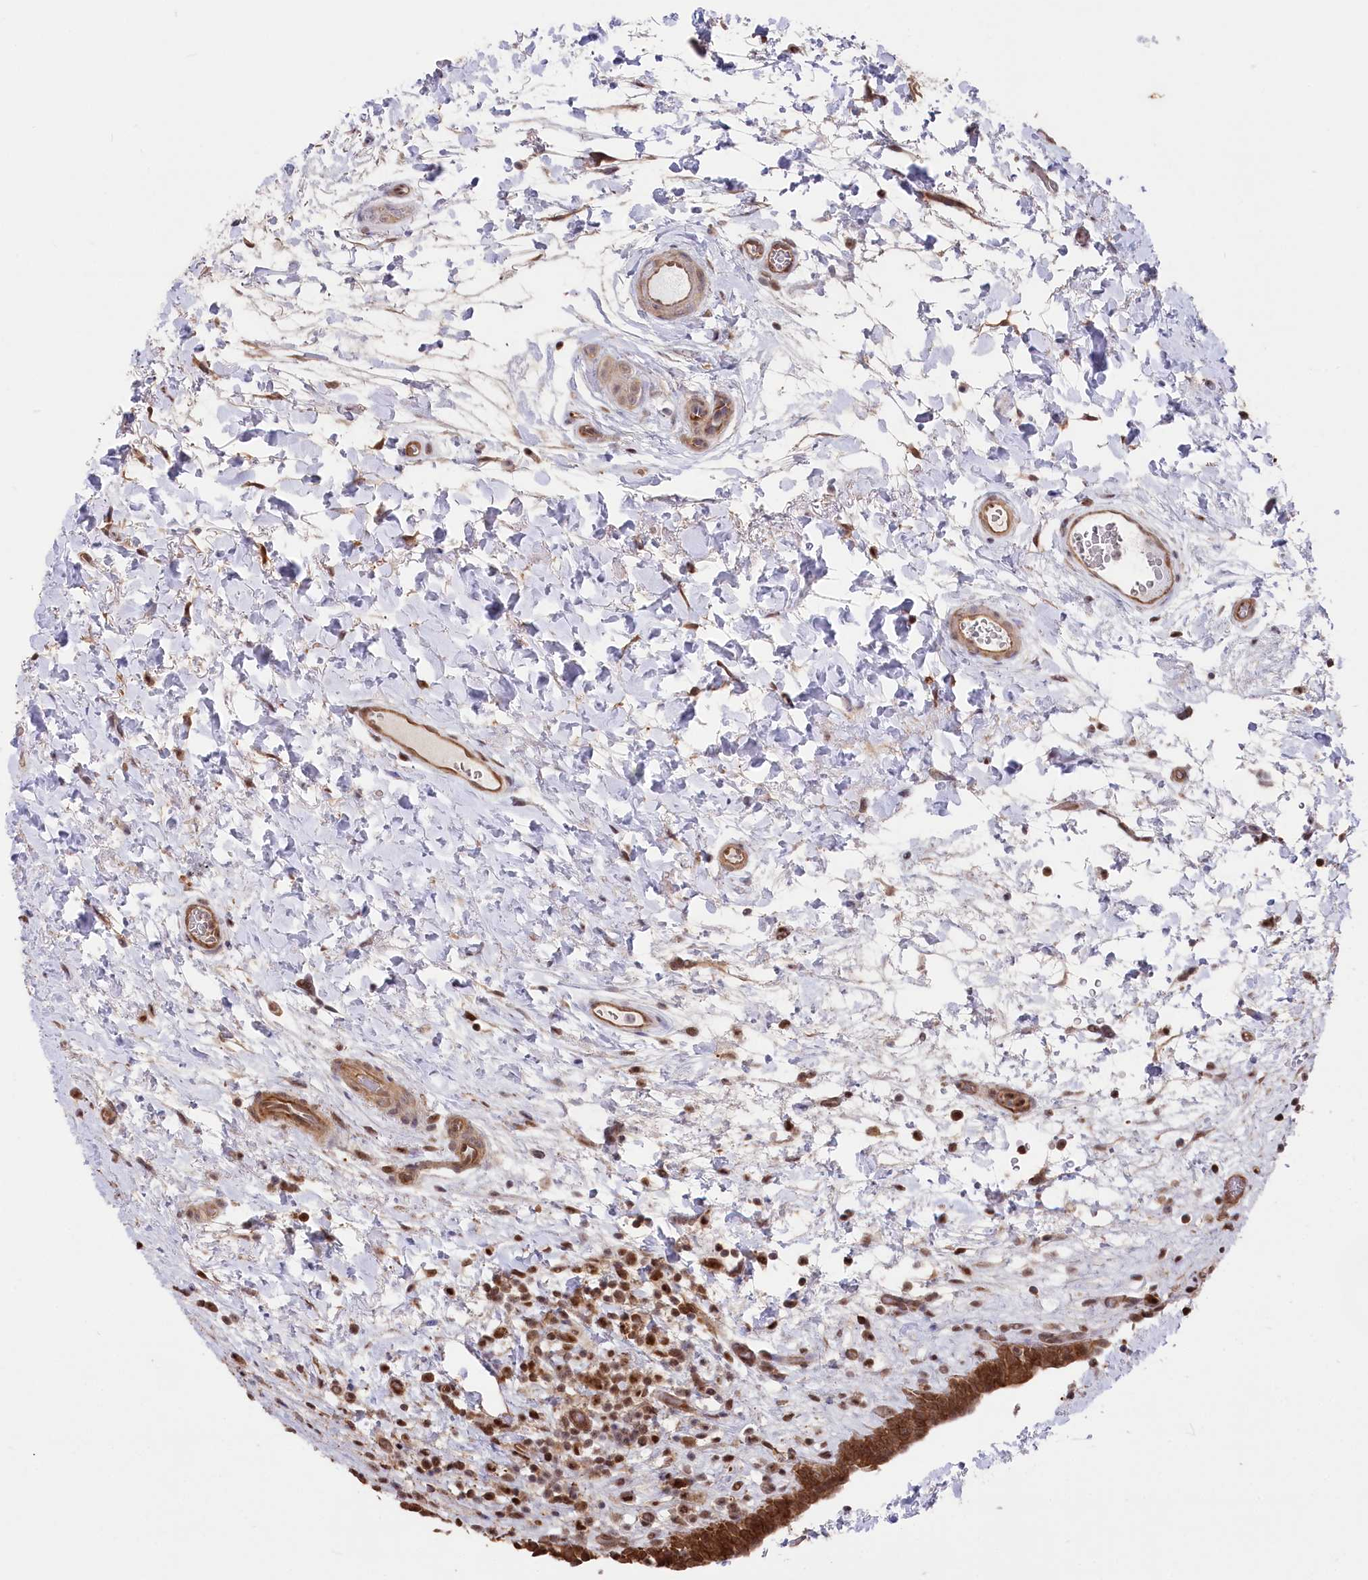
{"staining": {"intensity": "strong", "quantity": ">75%", "location": "cytoplasmic/membranous,nuclear"}, "tissue": "urinary bladder", "cell_type": "Urothelial cells", "image_type": "normal", "snomed": [{"axis": "morphology", "description": "Normal tissue, NOS"}, {"axis": "topography", "description": "Urinary bladder"}], "caption": "Normal urinary bladder was stained to show a protein in brown. There is high levels of strong cytoplasmic/membranous,nuclear expression in about >75% of urothelial cells.", "gene": "PSMA1", "patient": {"sex": "male", "age": 83}}